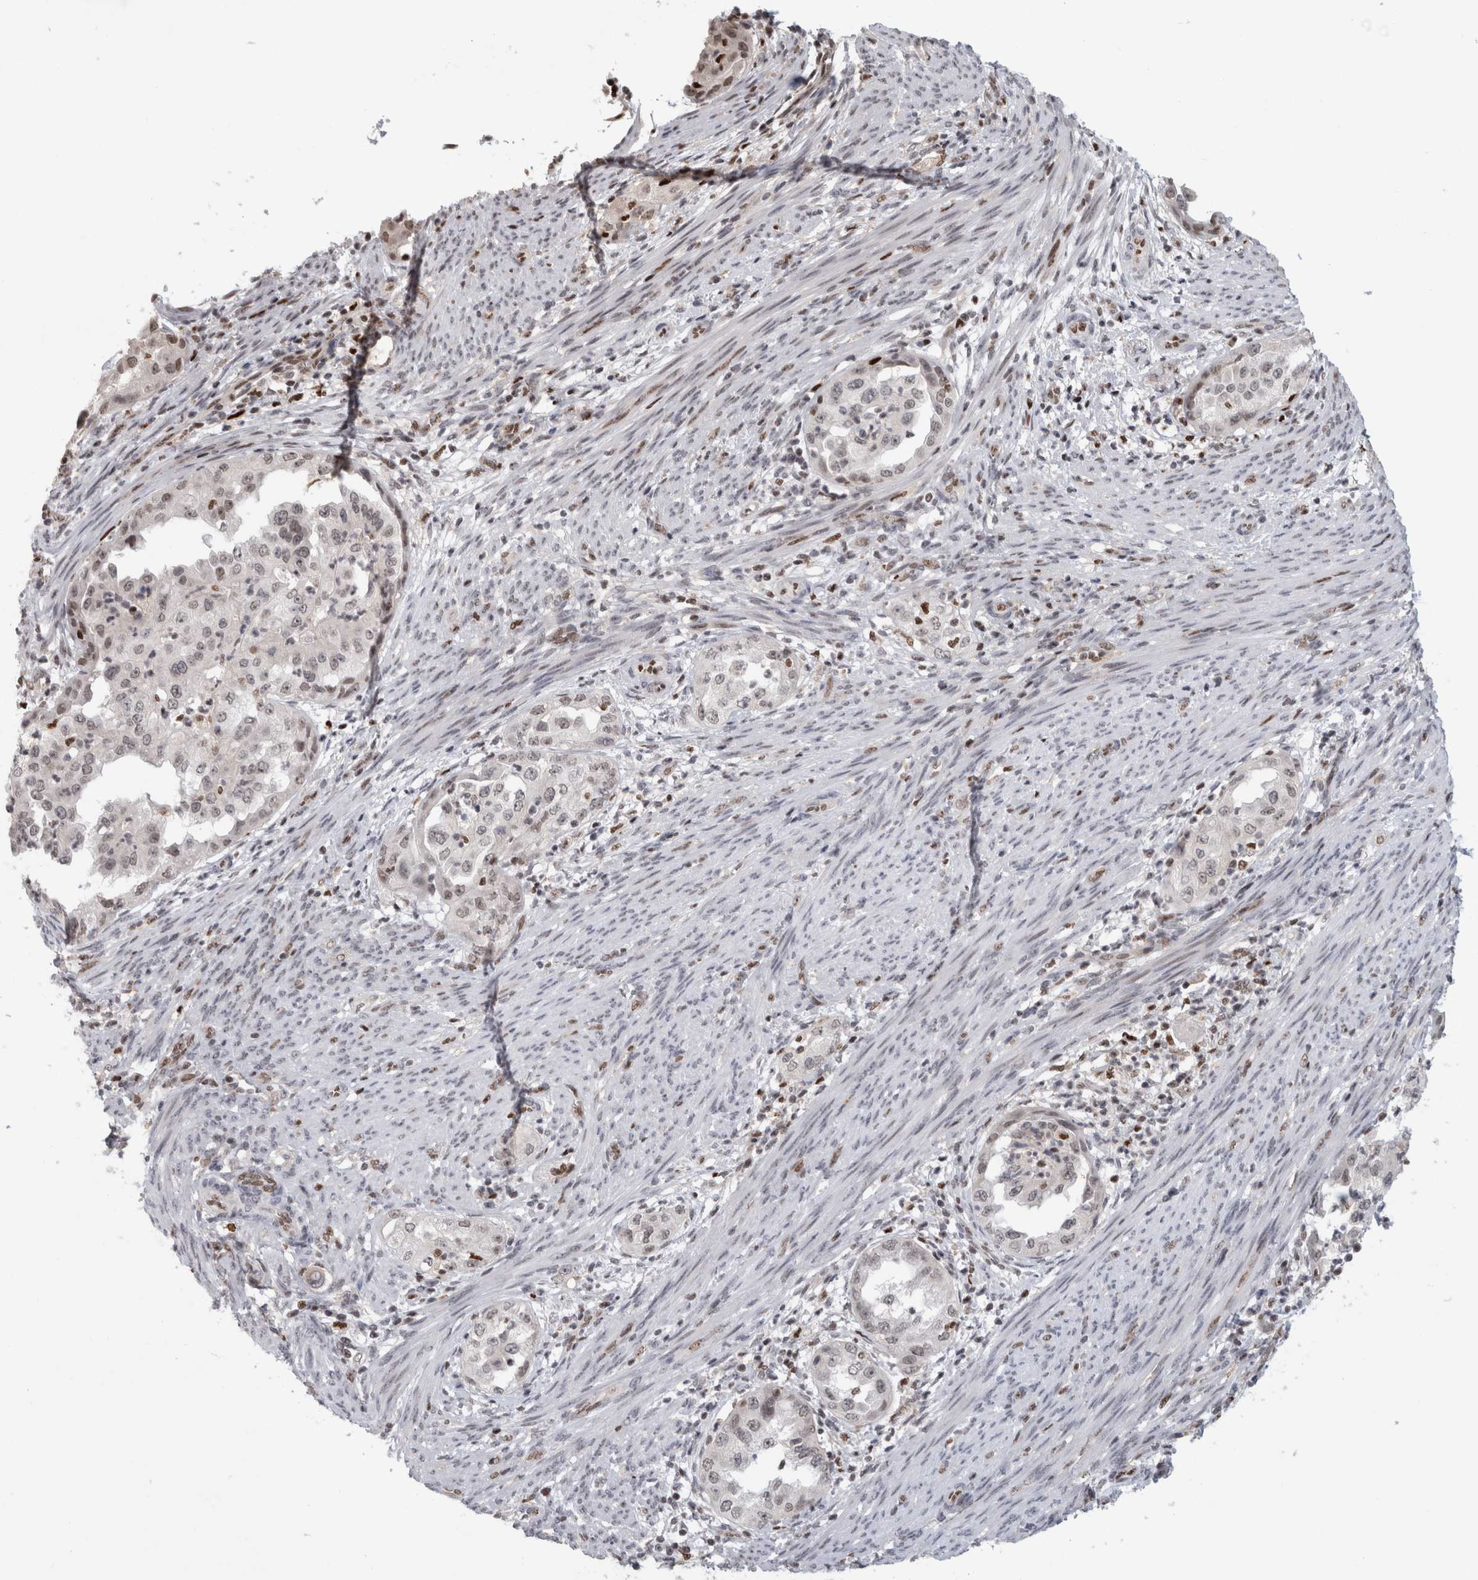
{"staining": {"intensity": "negative", "quantity": "none", "location": "none"}, "tissue": "endometrial cancer", "cell_type": "Tumor cells", "image_type": "cancer", "snomed": [{"axis": "morphology", "description": "Adenocarcinoma, NOS"}, {"axis": "topography", "description": "Endometrium"}], "caption": "The image displays no staining of tumor cells in endometrial cancer. Brightfield microscopy of IHC stained with DAB (brown) and hematoxylin (blue), captured at high magnification.", "gene": "SRARP", "patient": {"sex": "female", "age": 85}}